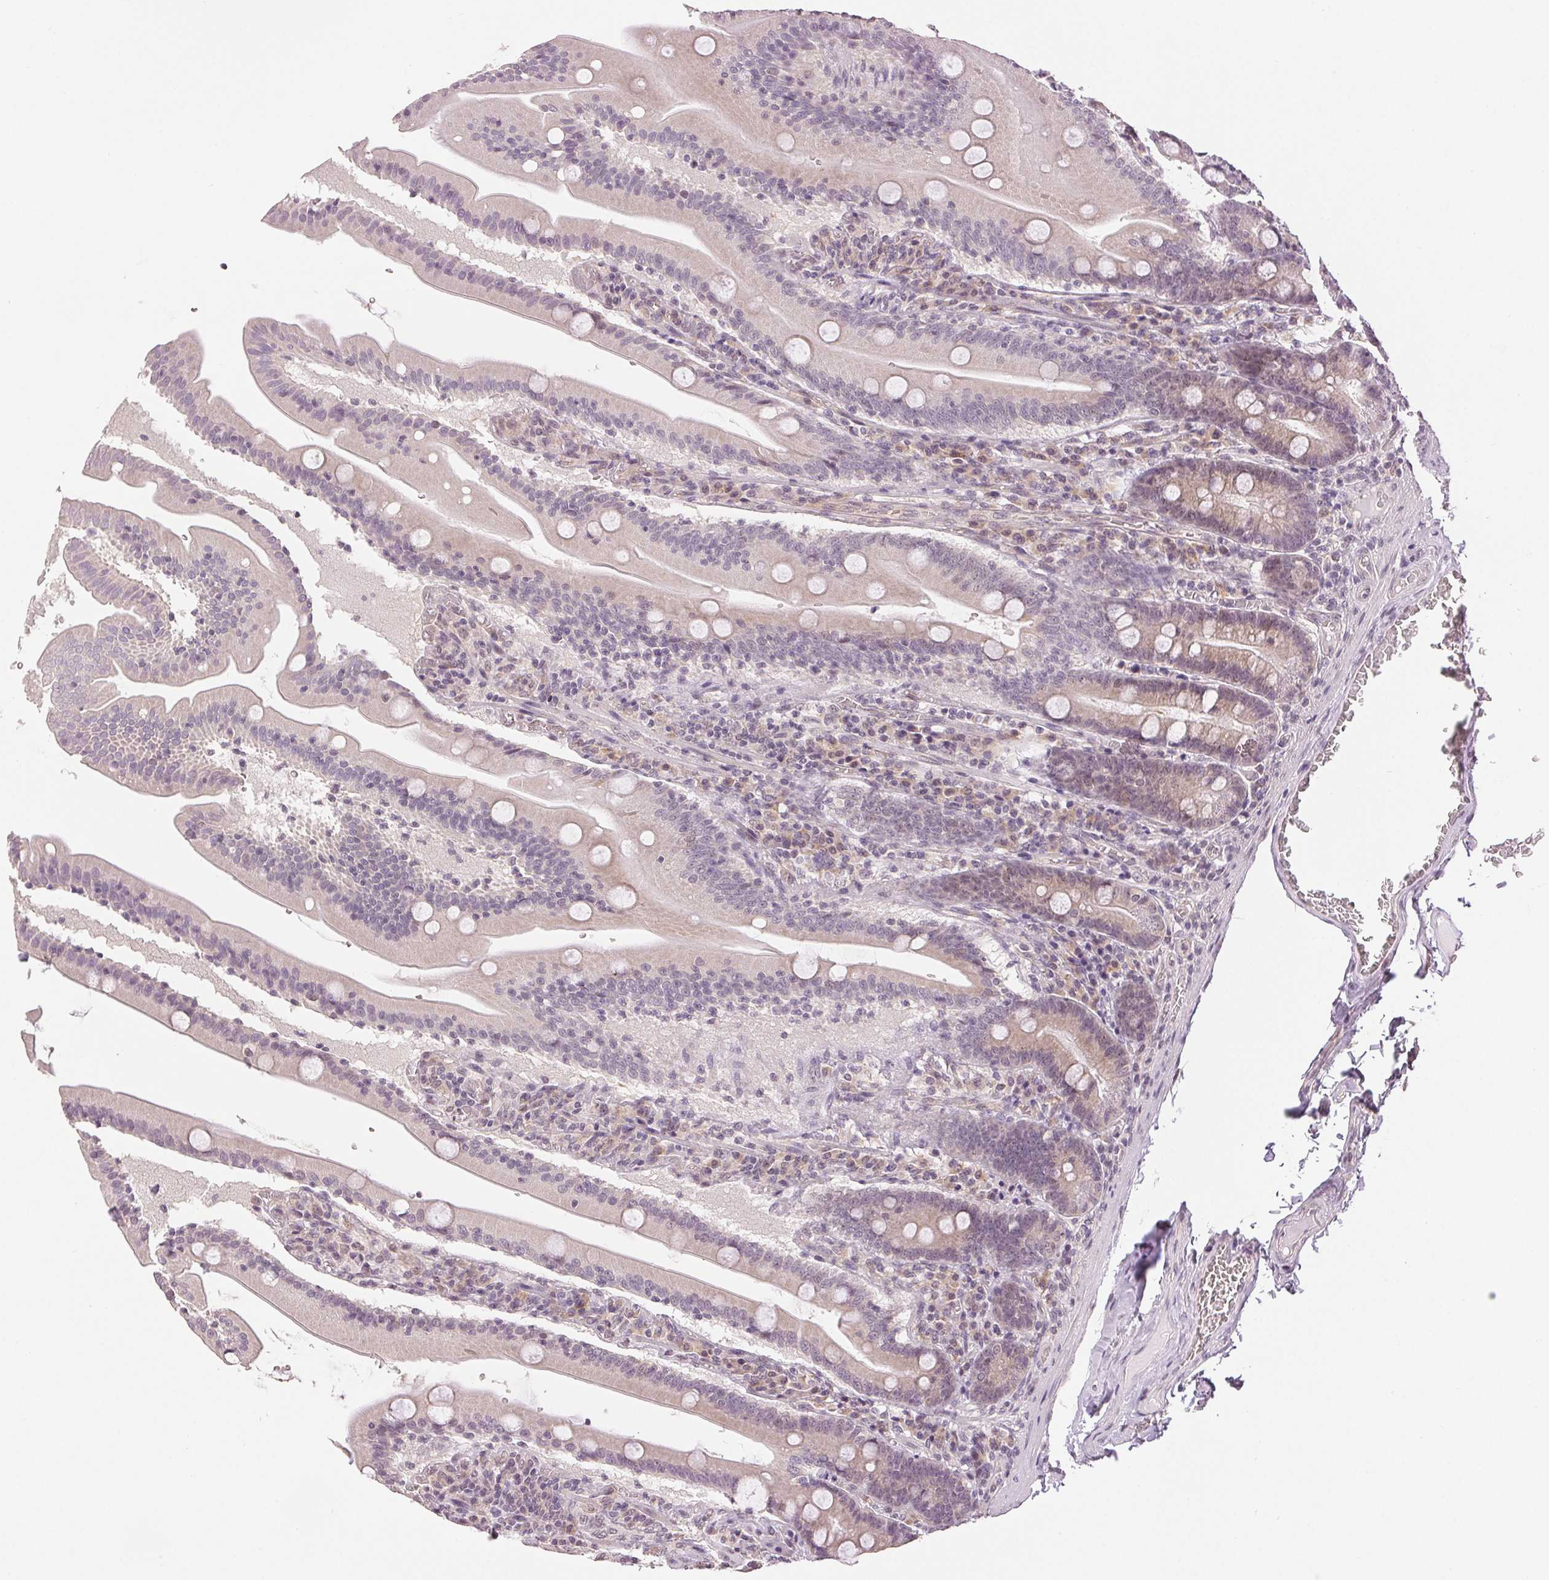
{"staining": {"intensity": "weak", "quantity": "<25%", "location": "cytoplasmic/membranous"}, "tissue": "small intestine", "cell_type": "Glandular cells", "image_type": "normal", "snomed": [{"axis": "morphology", "description": "Normal tissue, NOS"}, {"axis": "topography", "description": "Small intestine"}], "caption": "The IHC image has no significant positivity in glandular cells of small intestine.", "gene": "PLCB1", "patient": {"sex": "male", "age": 37}}